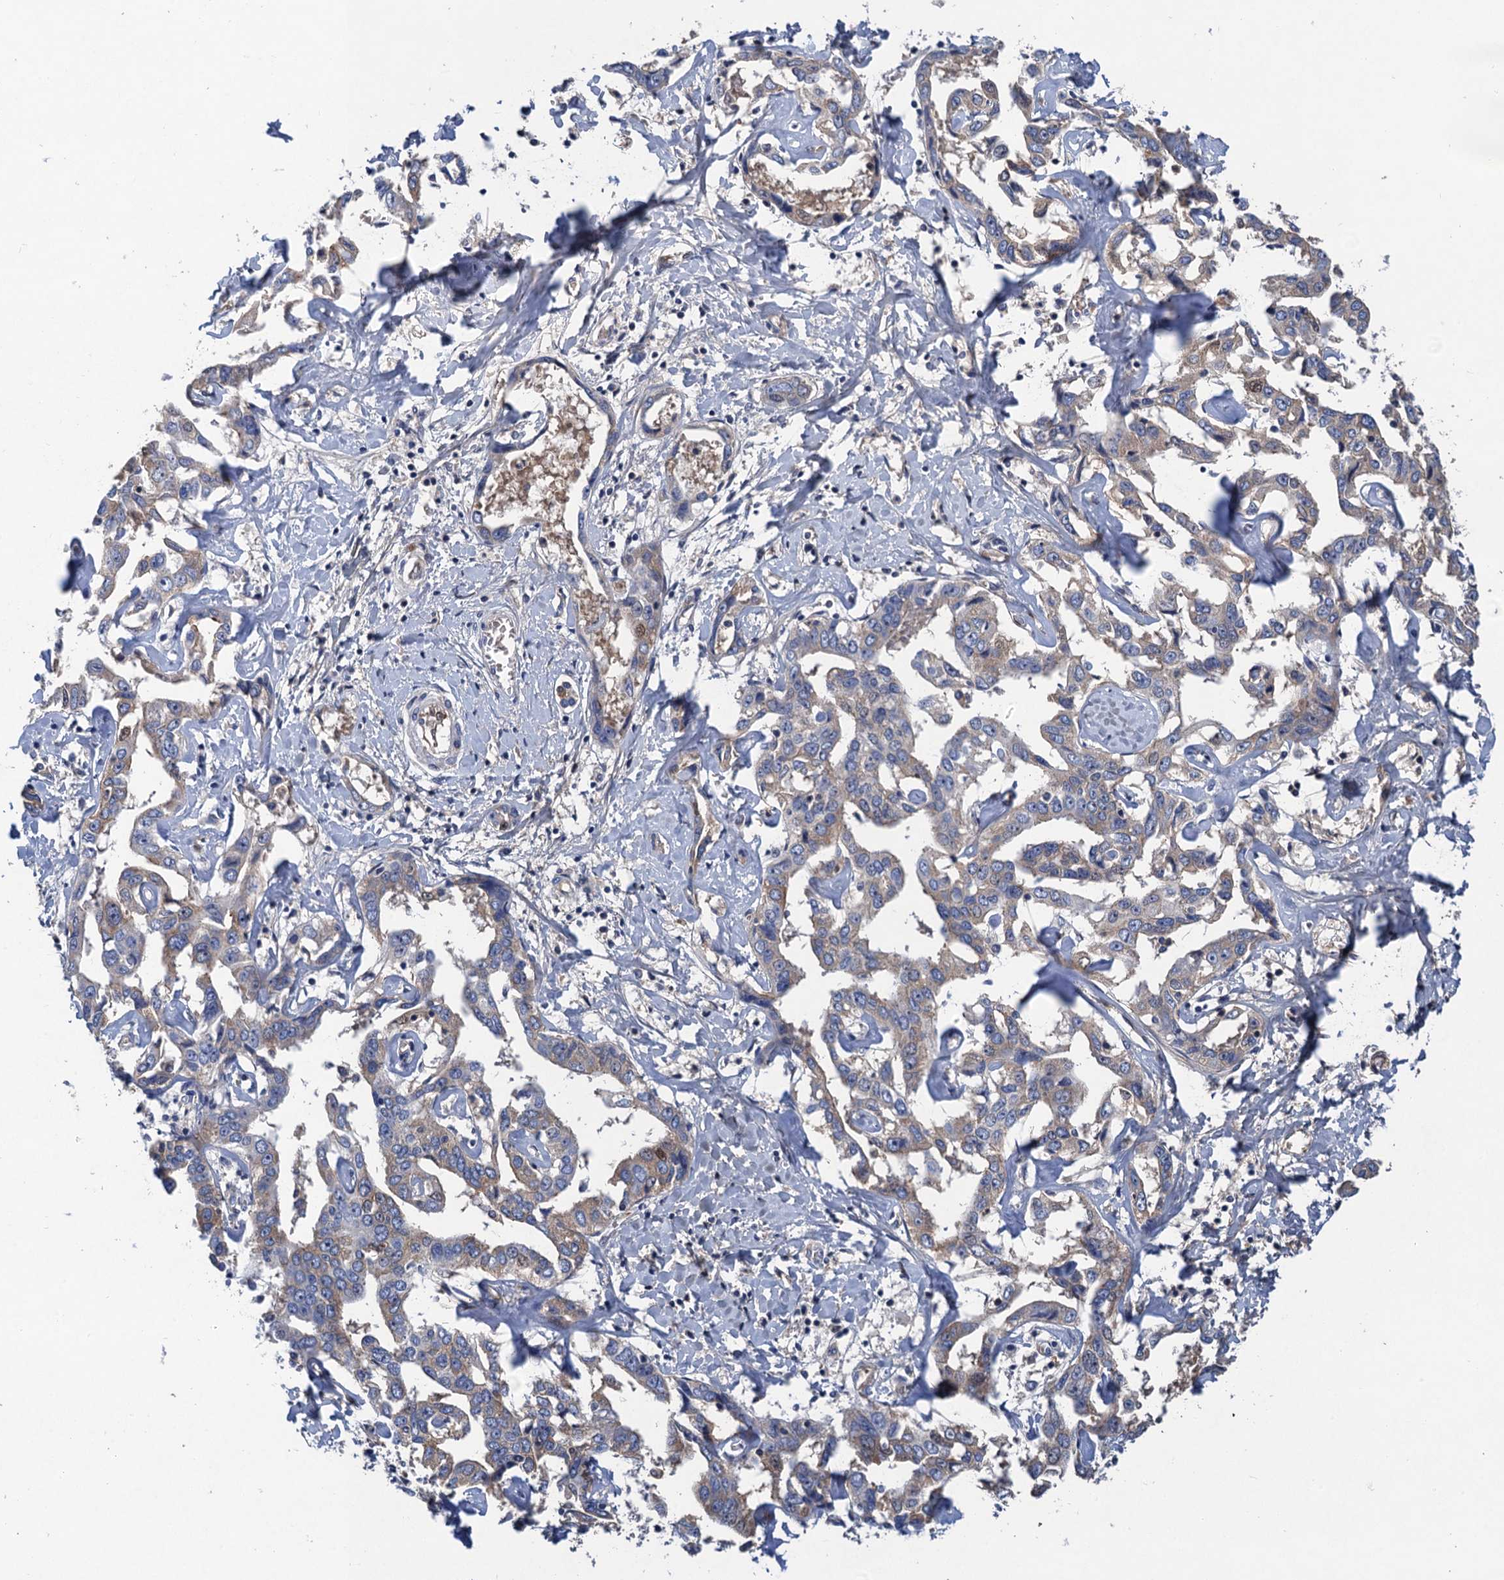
{"staining": {"intensity": "weak", "quantity": "<25%", "location": "cytoplasmic/membranous"}, "tissue": "liver cancer", "cell_type": "Tumor cells", "image_type": "cancer", "snomed": [{"axis": "morphology", "description": "Cholangiocarcinoma"}, {"axis": "topography", "description": "Liver"}], "caption": "A histopathology image of human liver cholangiocarcinoma is negative for staining in tumor cells.", "gene": "TRAF7", "patient": {"sex": "male", "age": 59}}